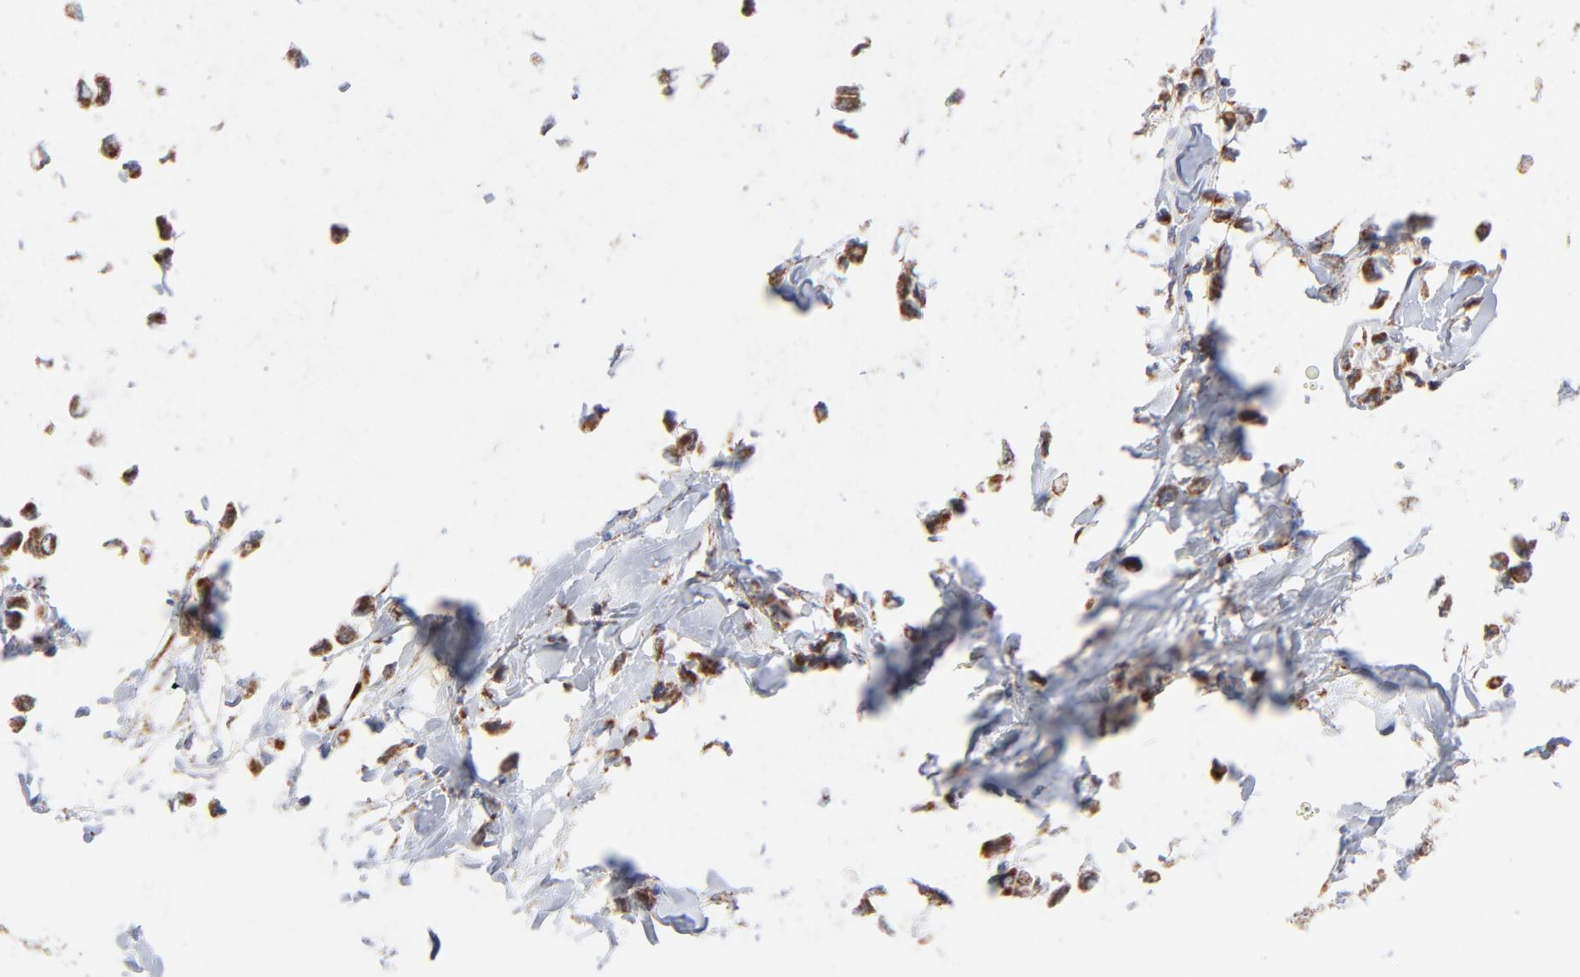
{"staining": {"intensity": "strong", "quantity": ">75%", "location": "cytoplasmic/membranous"}, "tissue": "breast cancer", "cell_type": "Tumor cells", "image_type": "cancer", "snomed": [{"axis": "morphology", "description": "Lobular carcinoma"}, {"axis": "topography", "description": "Breast"}], "caption": "Immunohistochemical staining of breast lobular carcinoma shows strong cytoplasmic/membranous protein positivity in approximately >75% of tumor cells. The staining is performed using DAB (3,3'-diaminobenzidine) brown chromogen to label protein expression. The nuclei are counter-stained blue using hematoxylin.", "gene": "DIABLO", "patient": {"sex": "female", "age": 51}}